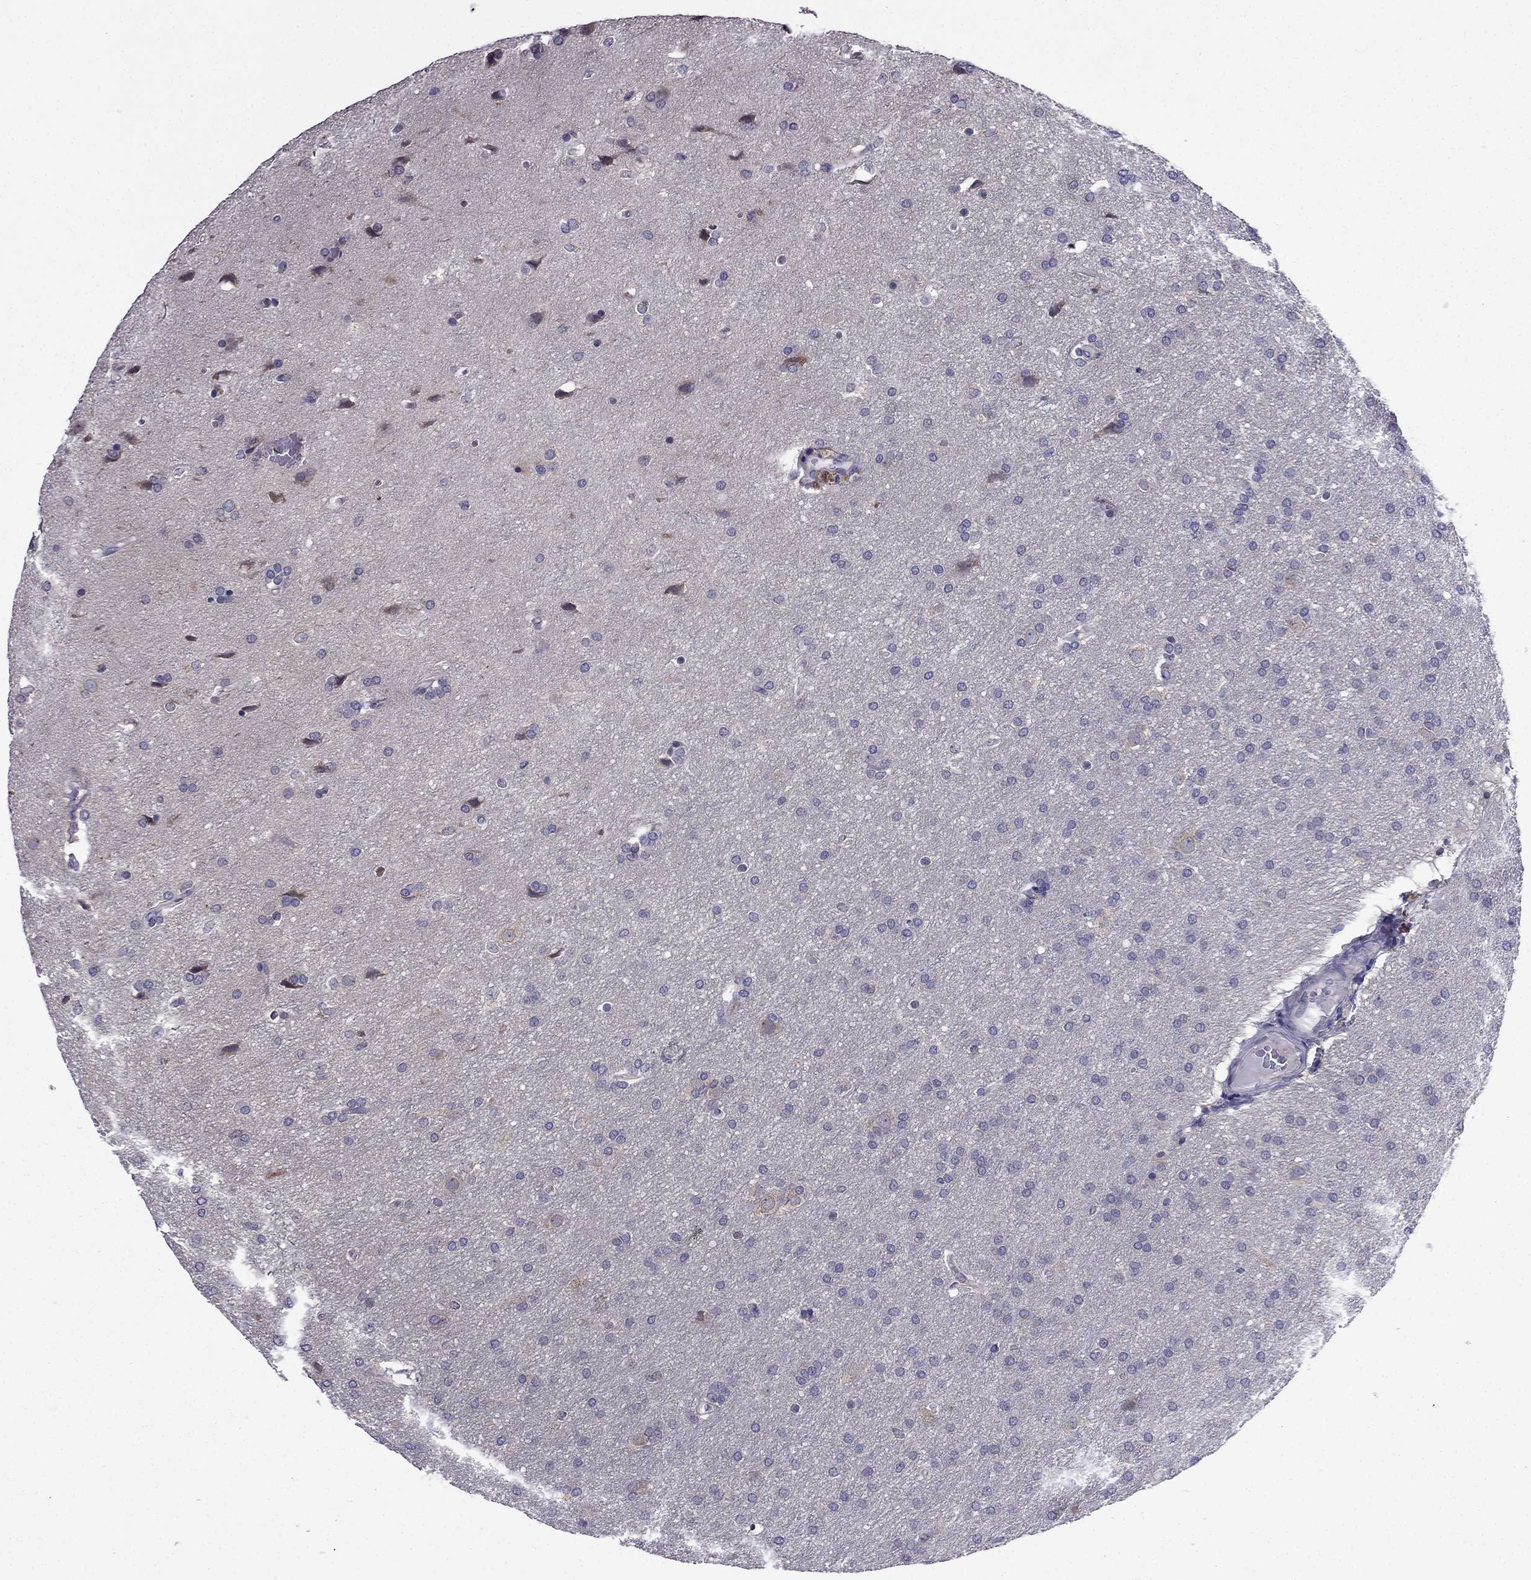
{"staining": {"intensity": "negative", "quantity": "none", "location": "none"}, "tissue": "glioma", "cell_type": "Tumor cells", "image_type": "cancer", "snomed": [{"axis": "morphology", "description": "Glioma, malignant, Low grade"}, {"axis": "topography", "description": "Brain"}], "caption": "The photomicrograph displays no significant staining in tumor cells of glioma. (DAB (3,3'-diaminobenzidine) immunohistochemistry visualized using brightfield microscopy, high magnification).", "gene": "SCNN1D", "patient": {"sex": "female", "age": 32}}